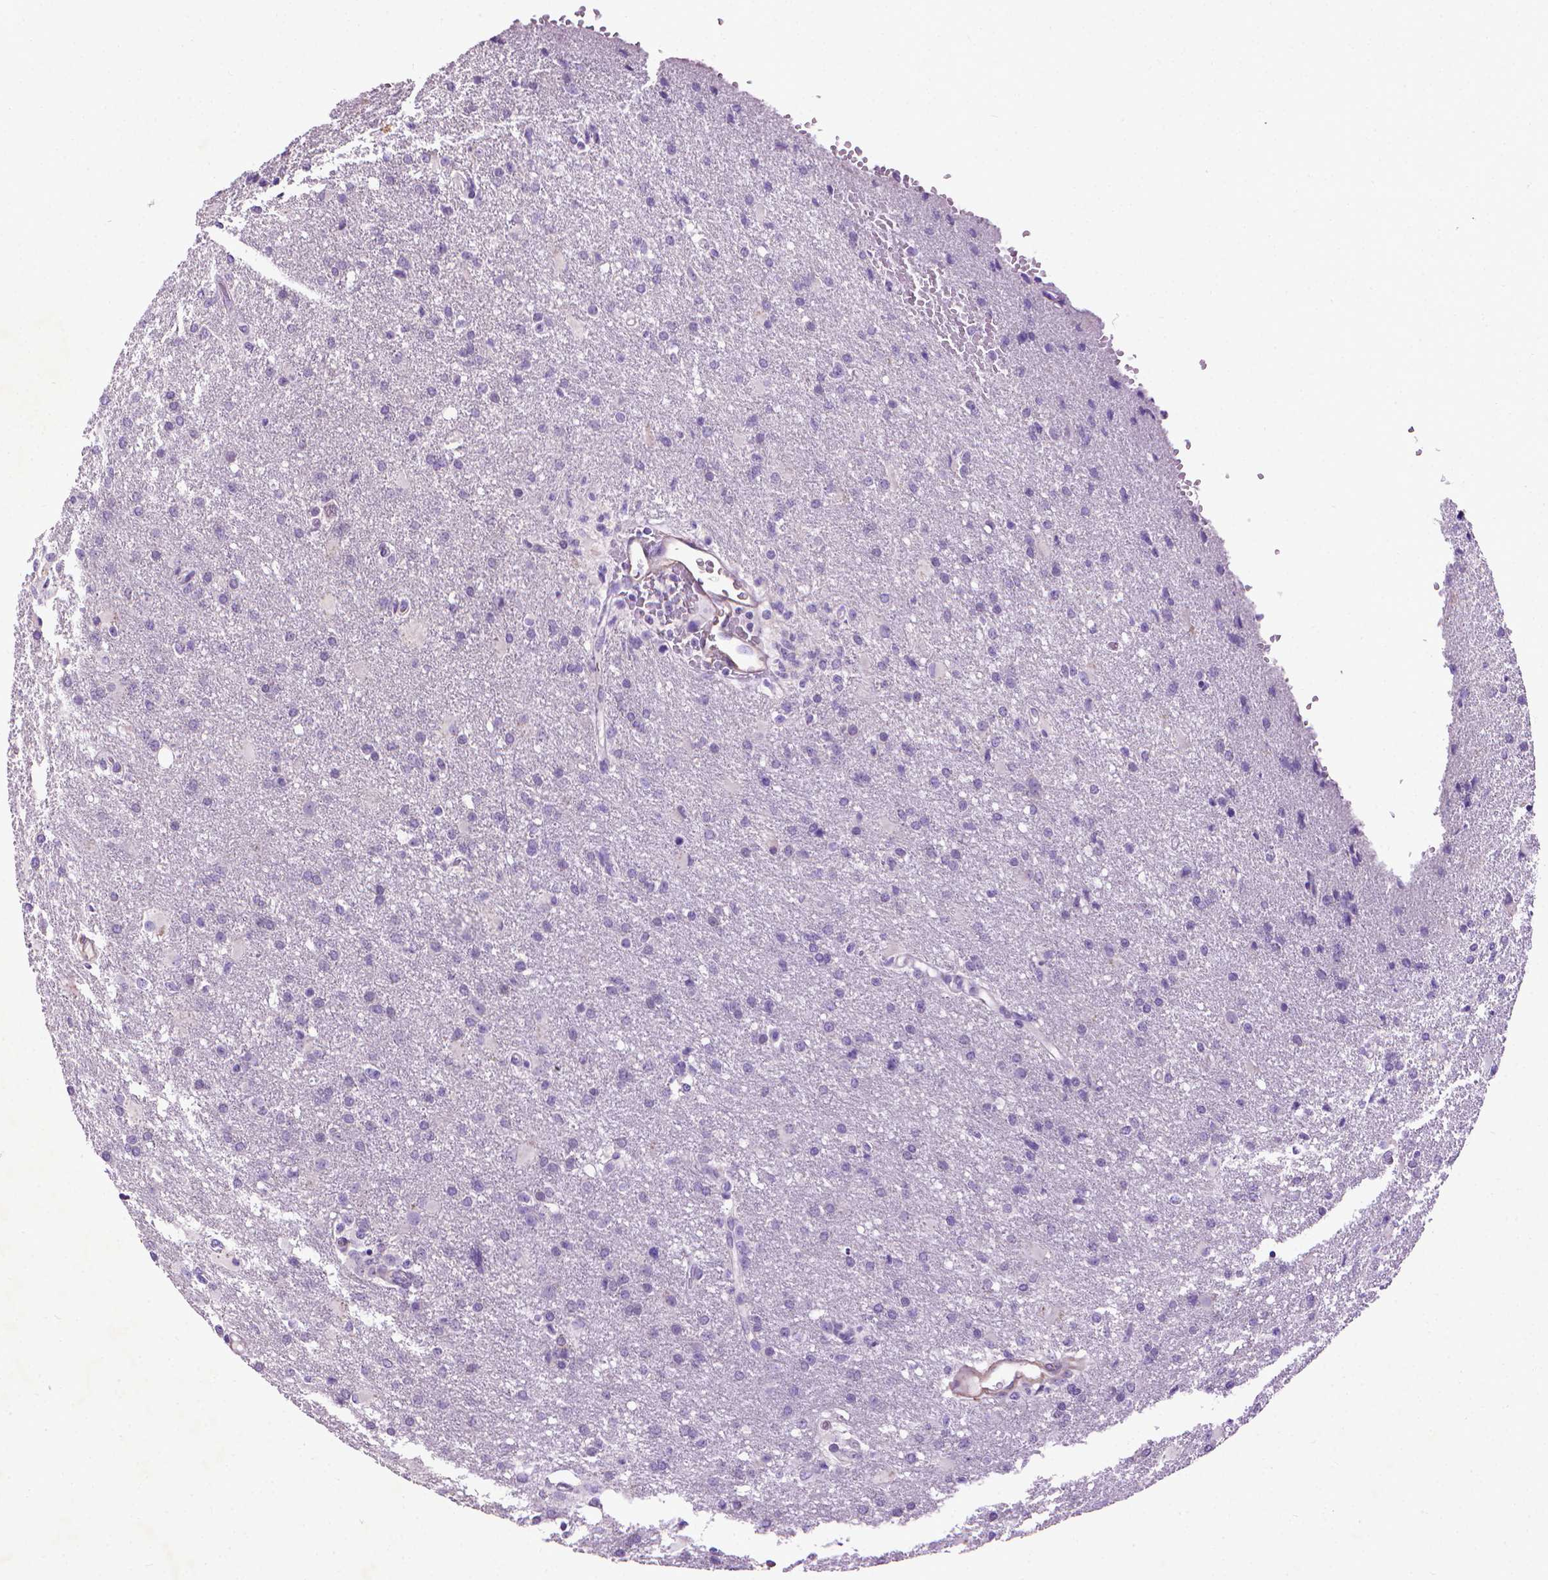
{"staining": {"intensity": "negative", "quantity": "none", "location": "none"}, "tissue": "glioma", "cell_type": "Tumor cells", "image_type": "cancer", "snomed": [{"axis": "morphology", "description": "Glioma, malignant, High grade"}, {"axis": "topography", "description": "Brain"}], "caption": "Immunohistochemical staining of human glioma reveals no significant expression in tumor cells.", "gene": "AQP10", "patient": {"sex": "male", "age": 68}}